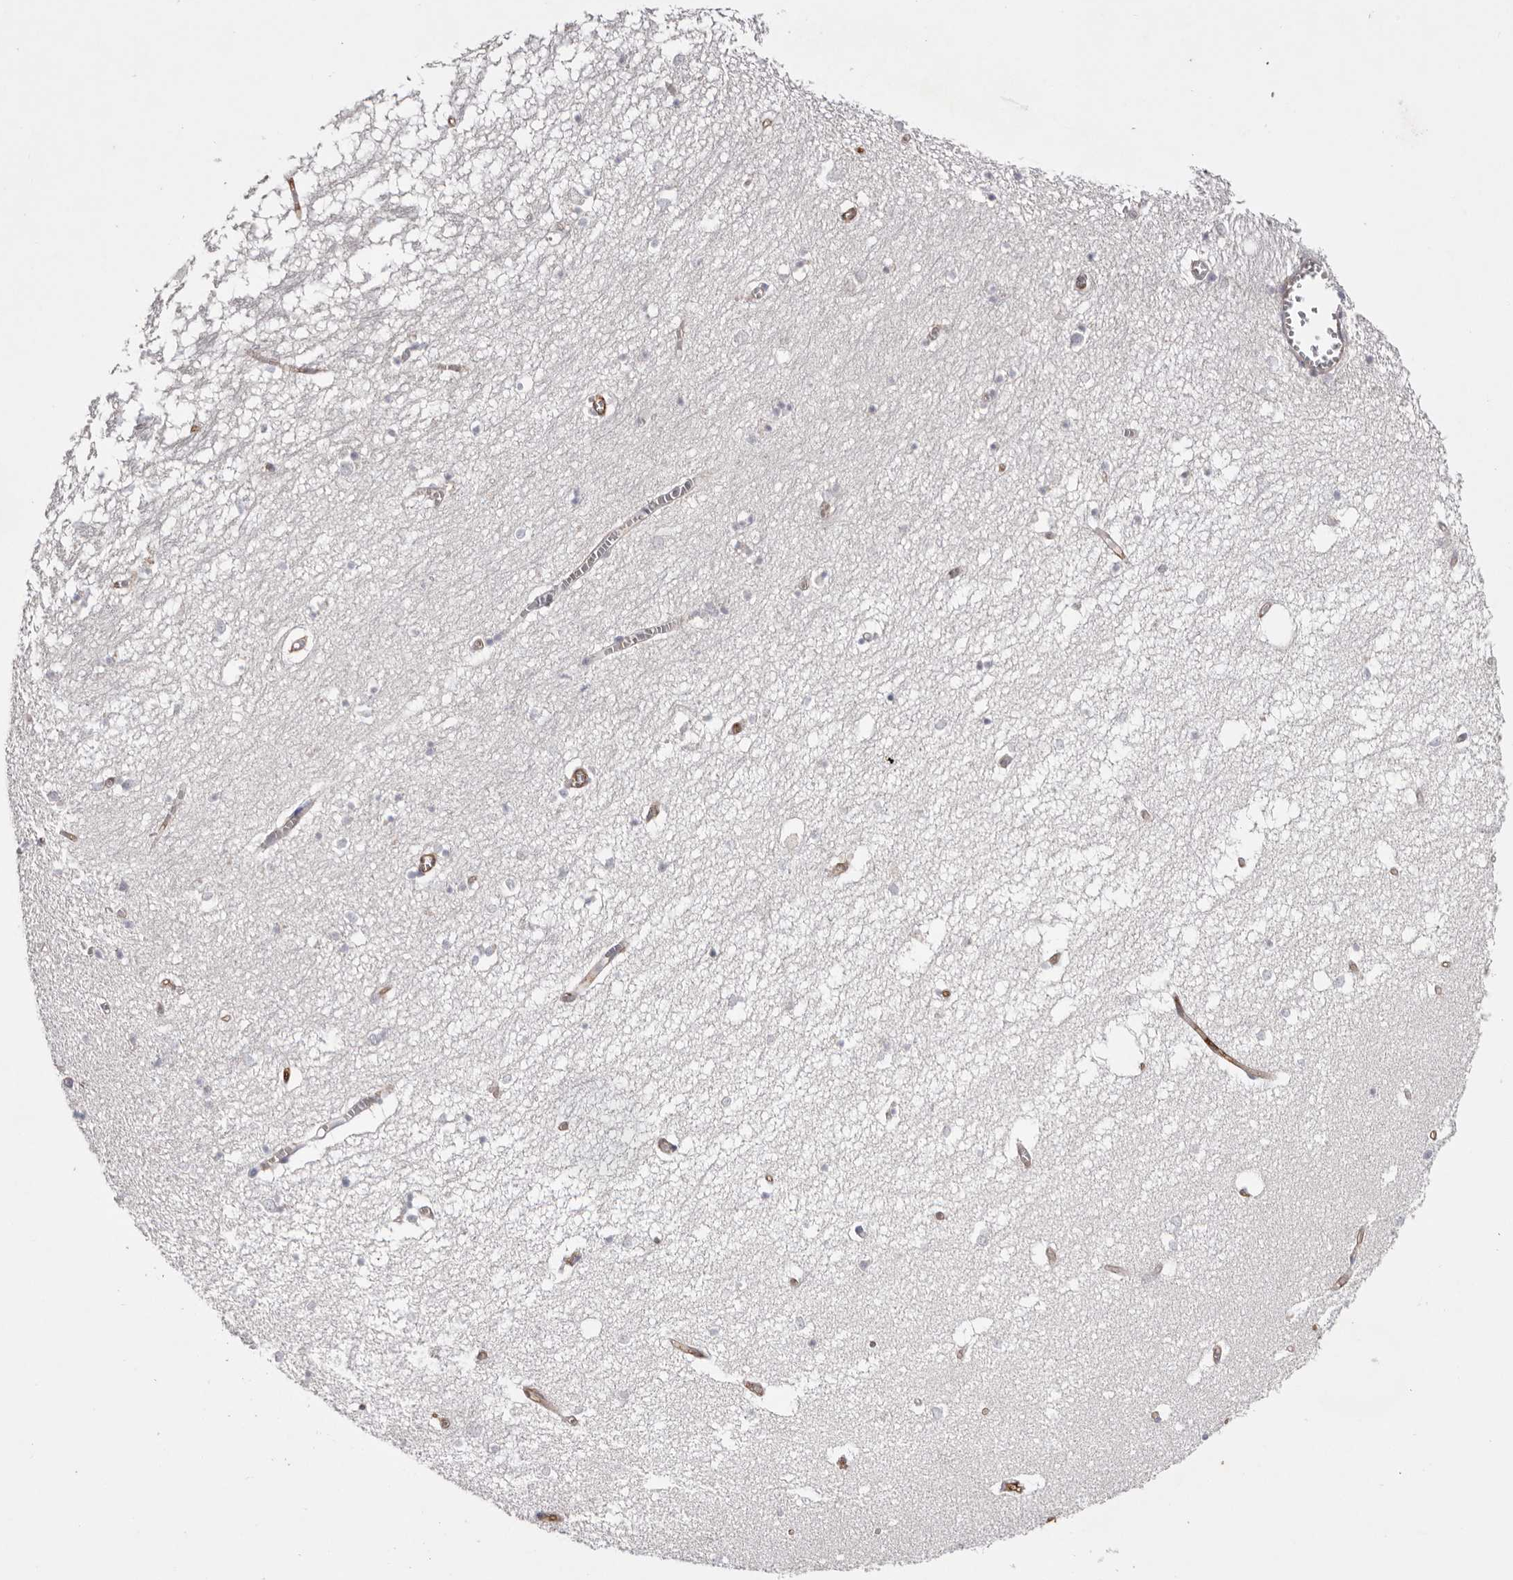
{"staining": {"intensity": "negative", "quantity": "none", "location": "none"}, "tissue": "hippocampus", "cell_type": "Glial cells", "image_type": "normal", "snomed": [{"axis": "morphology", "description": "Normal tissue, NOS"}, {"axis": "topography", "description": "Hippocampus"}], "caption": "IHC histopathology image of benign hippocampus stained for a protein (brown), which shows no expression in glial cells.", "gene": "LRRC66", "patient": {"sex": "male", "age": 70}}